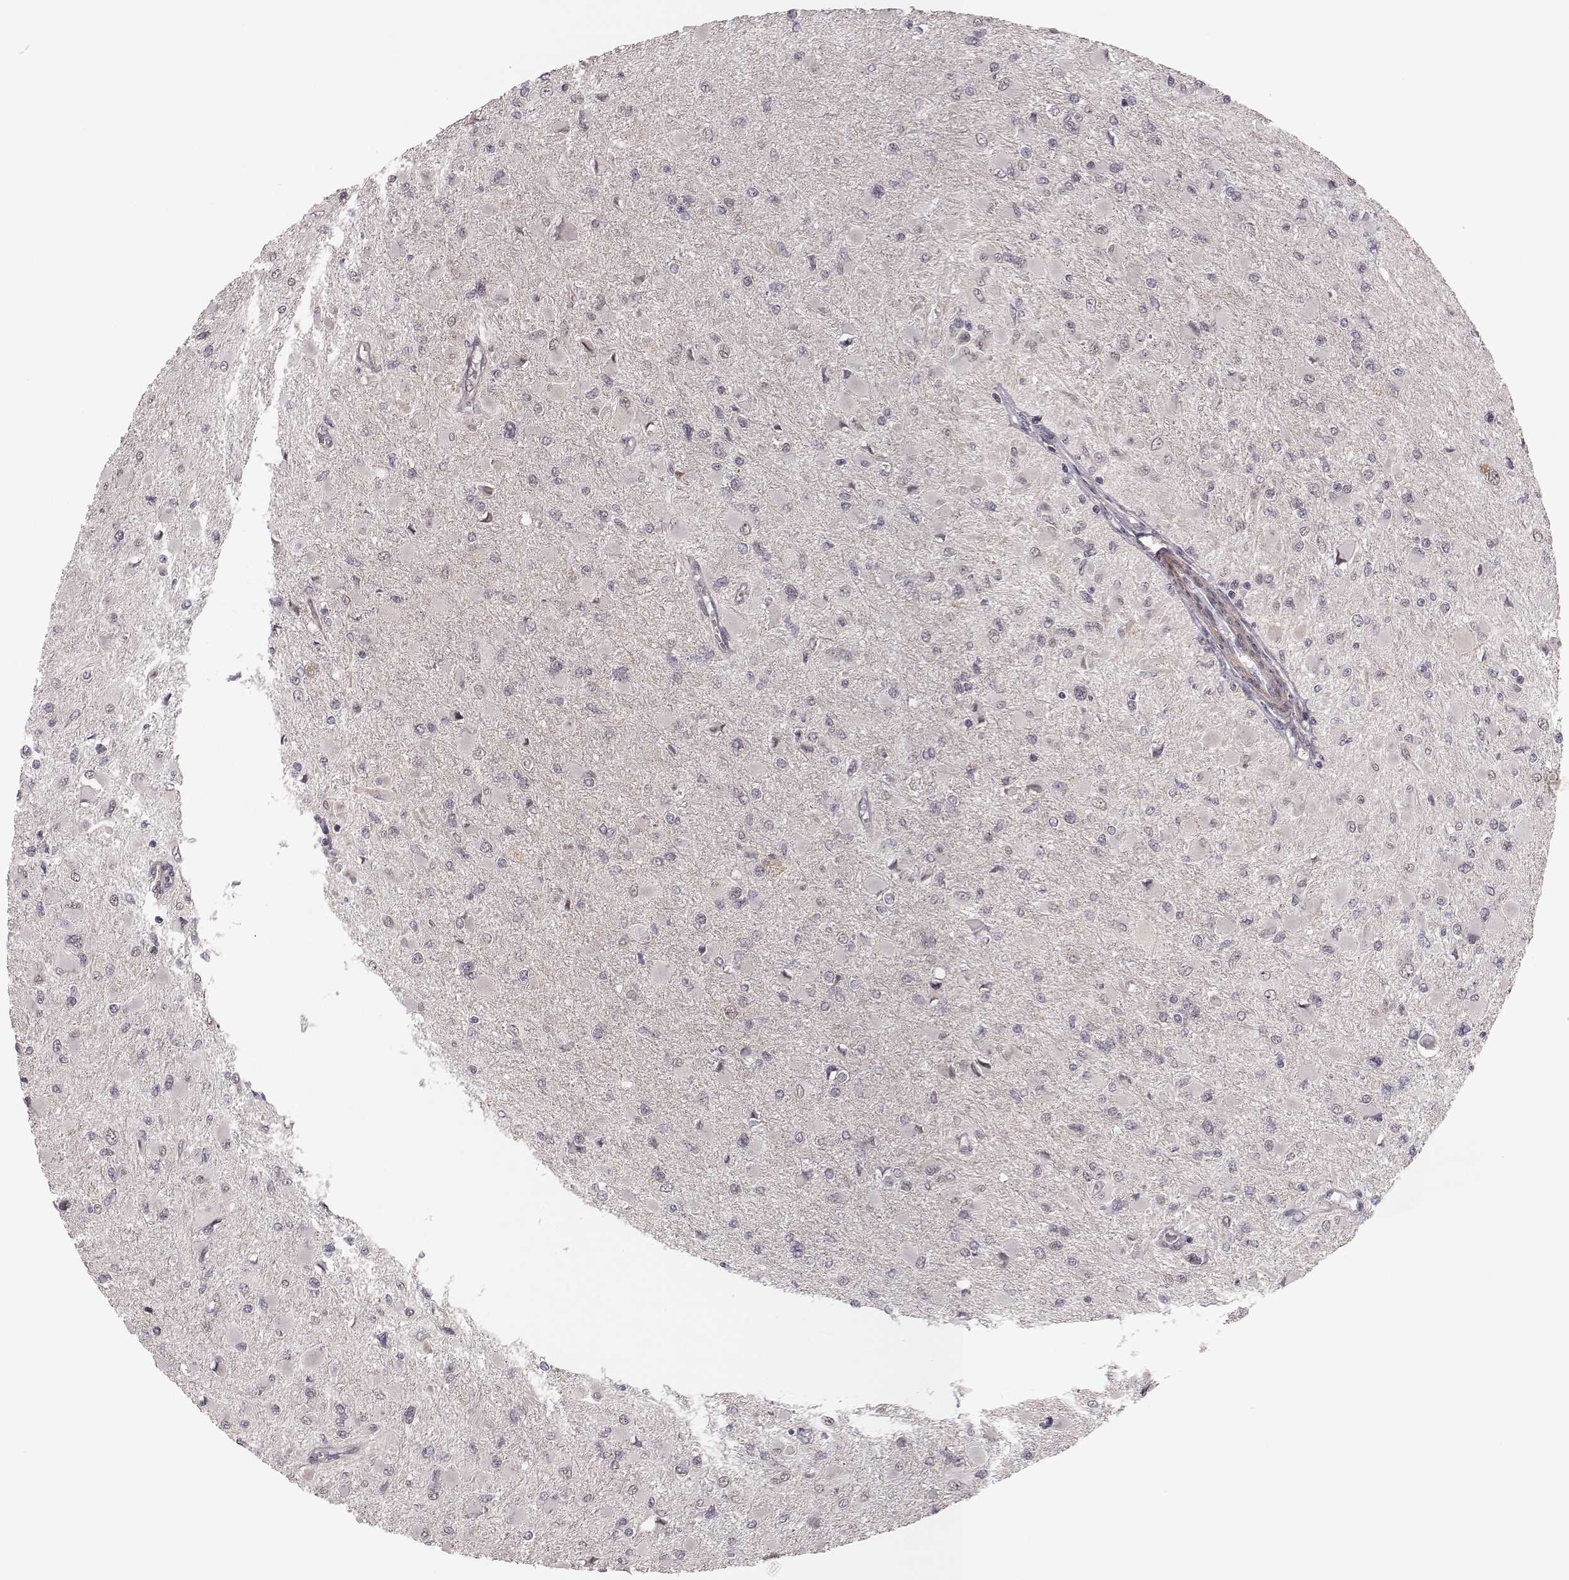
{"staining": {"intensity": "negative", "quantity": "none", "location": "none"}, "tissue": "glioma", "cell_type": "Tumor cells", "image_type": "cancer", "snomed": [{"axis": "morphology", "description": "Glioma, malignant, High grade"}, {"axis": "topography", "description": "Cerebral cortex"}], "caption": "Tumor cells show no significant expression in glioma.", "gene": "PLEKHG3", "patient": {"sex": "female", "age": 36}}